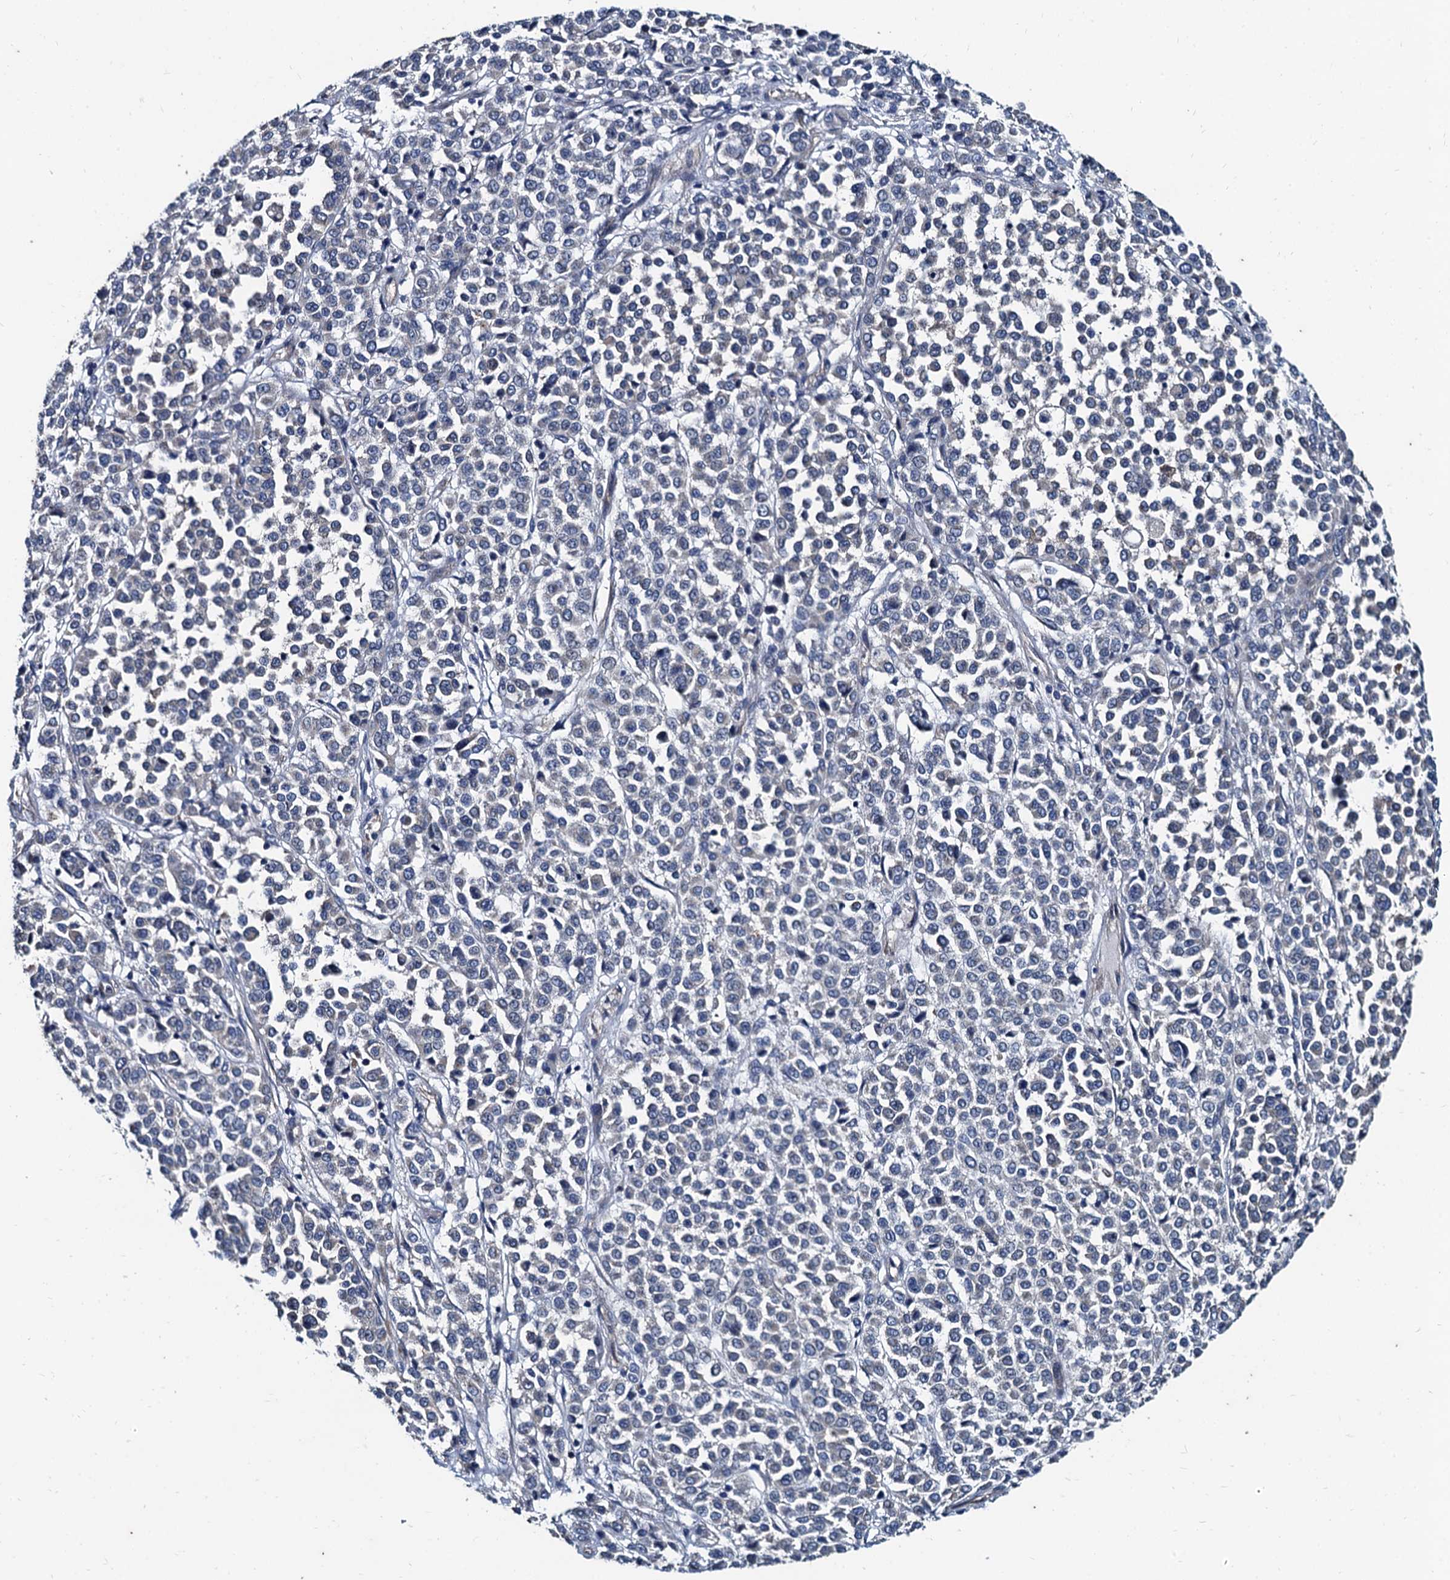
{"staining": {"intensity": "negative", "quantity": "none", "location": "none"}, "tissue": "melanoma", "cell_type": "Tumor cells", "image_type": "cancer", "snomed": [{"axis": "morphology", "description": "Malignant melanoma, Metastatic site"}, {"axis": "topography", "description": "Pancreas"}], "caption": "Immunohistochemistry (IHC) of human malignant melanoma (metastatic site) reveals no positivity in tumor cells. (Brightfield microscopy of DAB (3,3'-diaminobenzidine) IHC at high magnification).", "gene": "NGRN", "patient": {"sex": "female", "age": 30}}